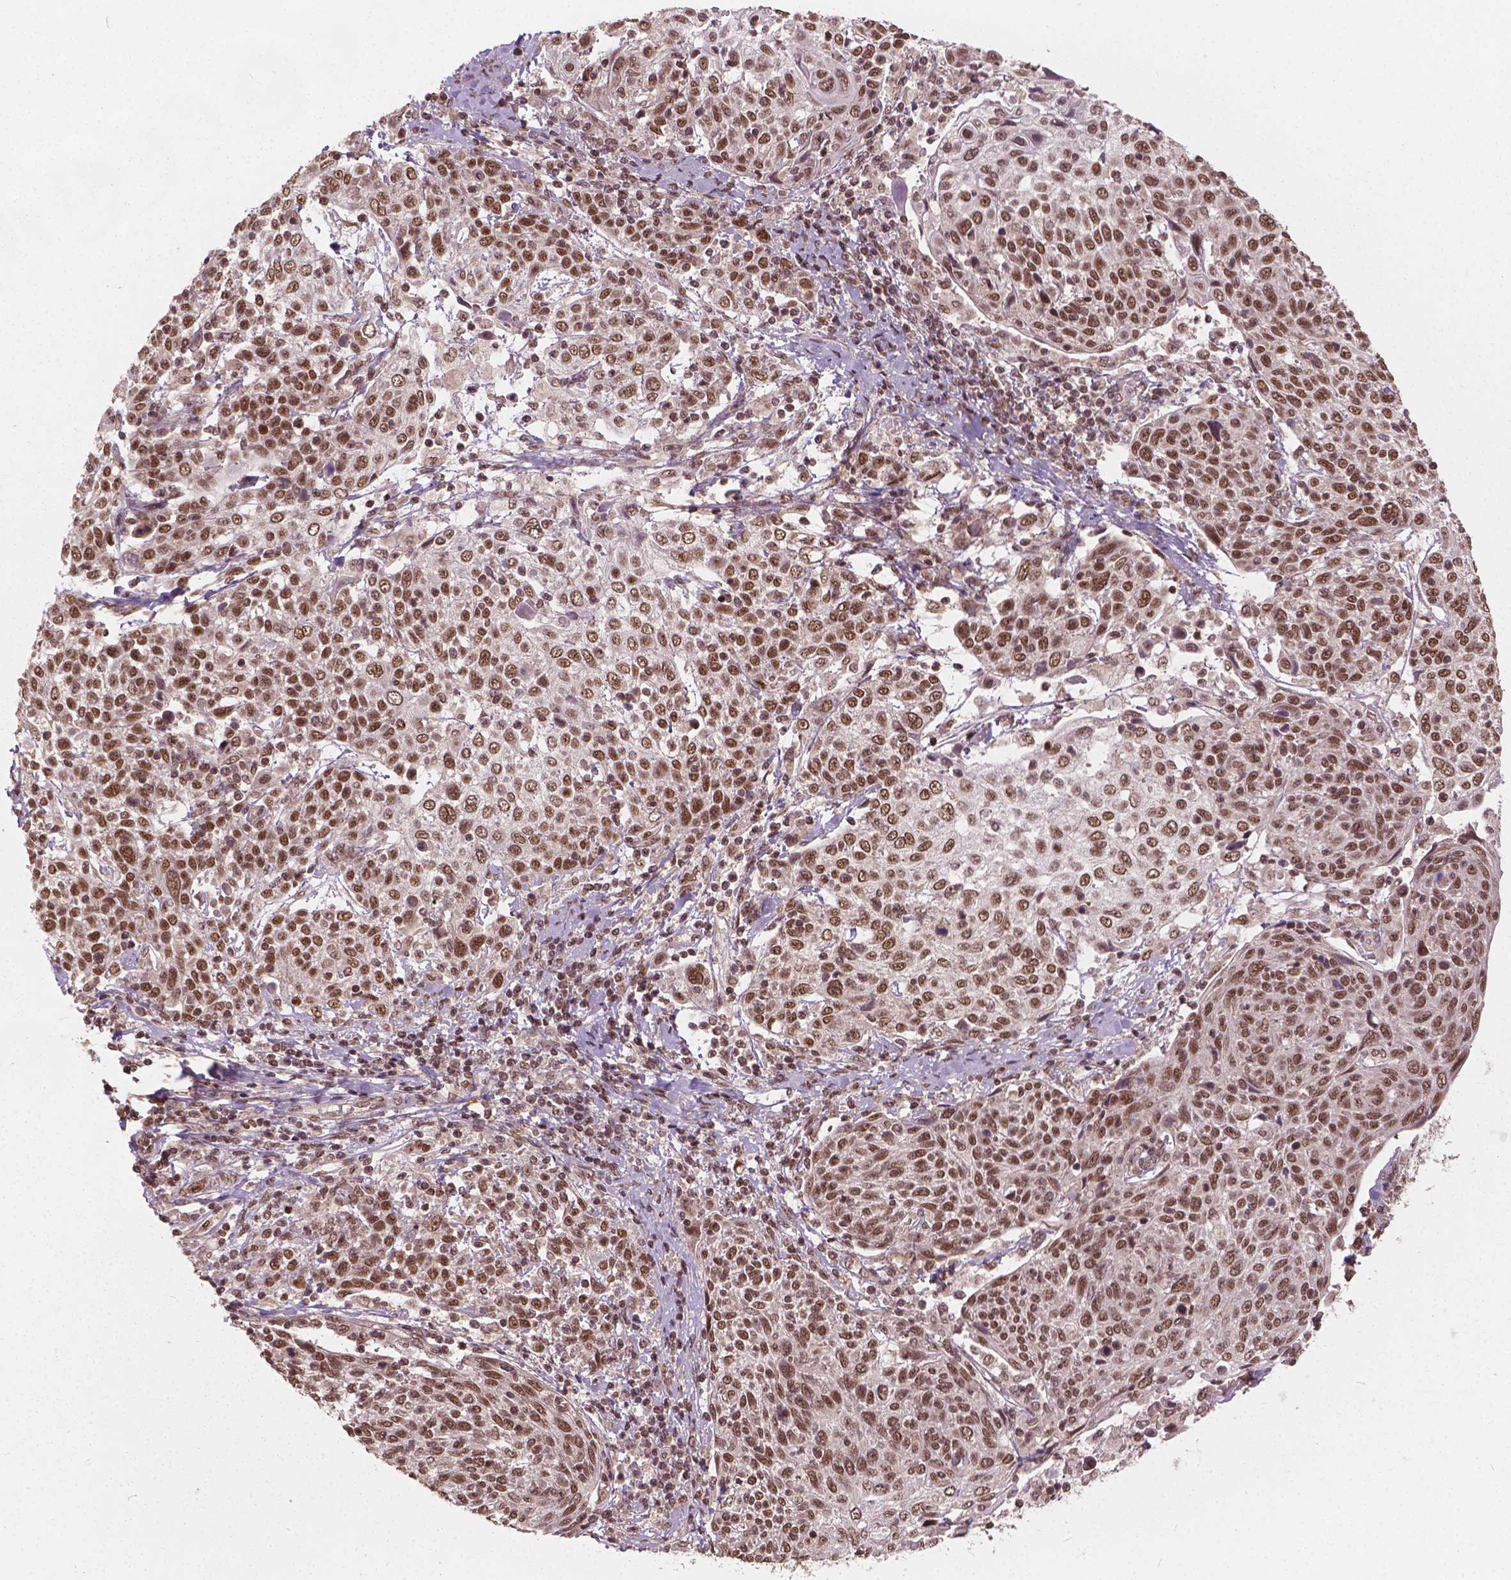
{"staining": {"intensity": "moderate", "quantity": ">75%", "location": "nuclear"}, "tissue": "cervical cancer", "cell_type": "Tumor cells", "image_type": "cancer", "snomed": [{"axis": "morphology", "description": "Squamous cell carcinoma, NOS"}, {"axis": "topography", "description": "Cervix"}], "caption": "The image displays a brown stain indicating the presence of a protein in the nuclear of tumor cells in squamous cell carcinoma (cervical). Ihc stains the protein of interest in brown and the nuclei are stained blue.", "gene": "GPS2", "patient": {"sex": "female", "age": 61}}